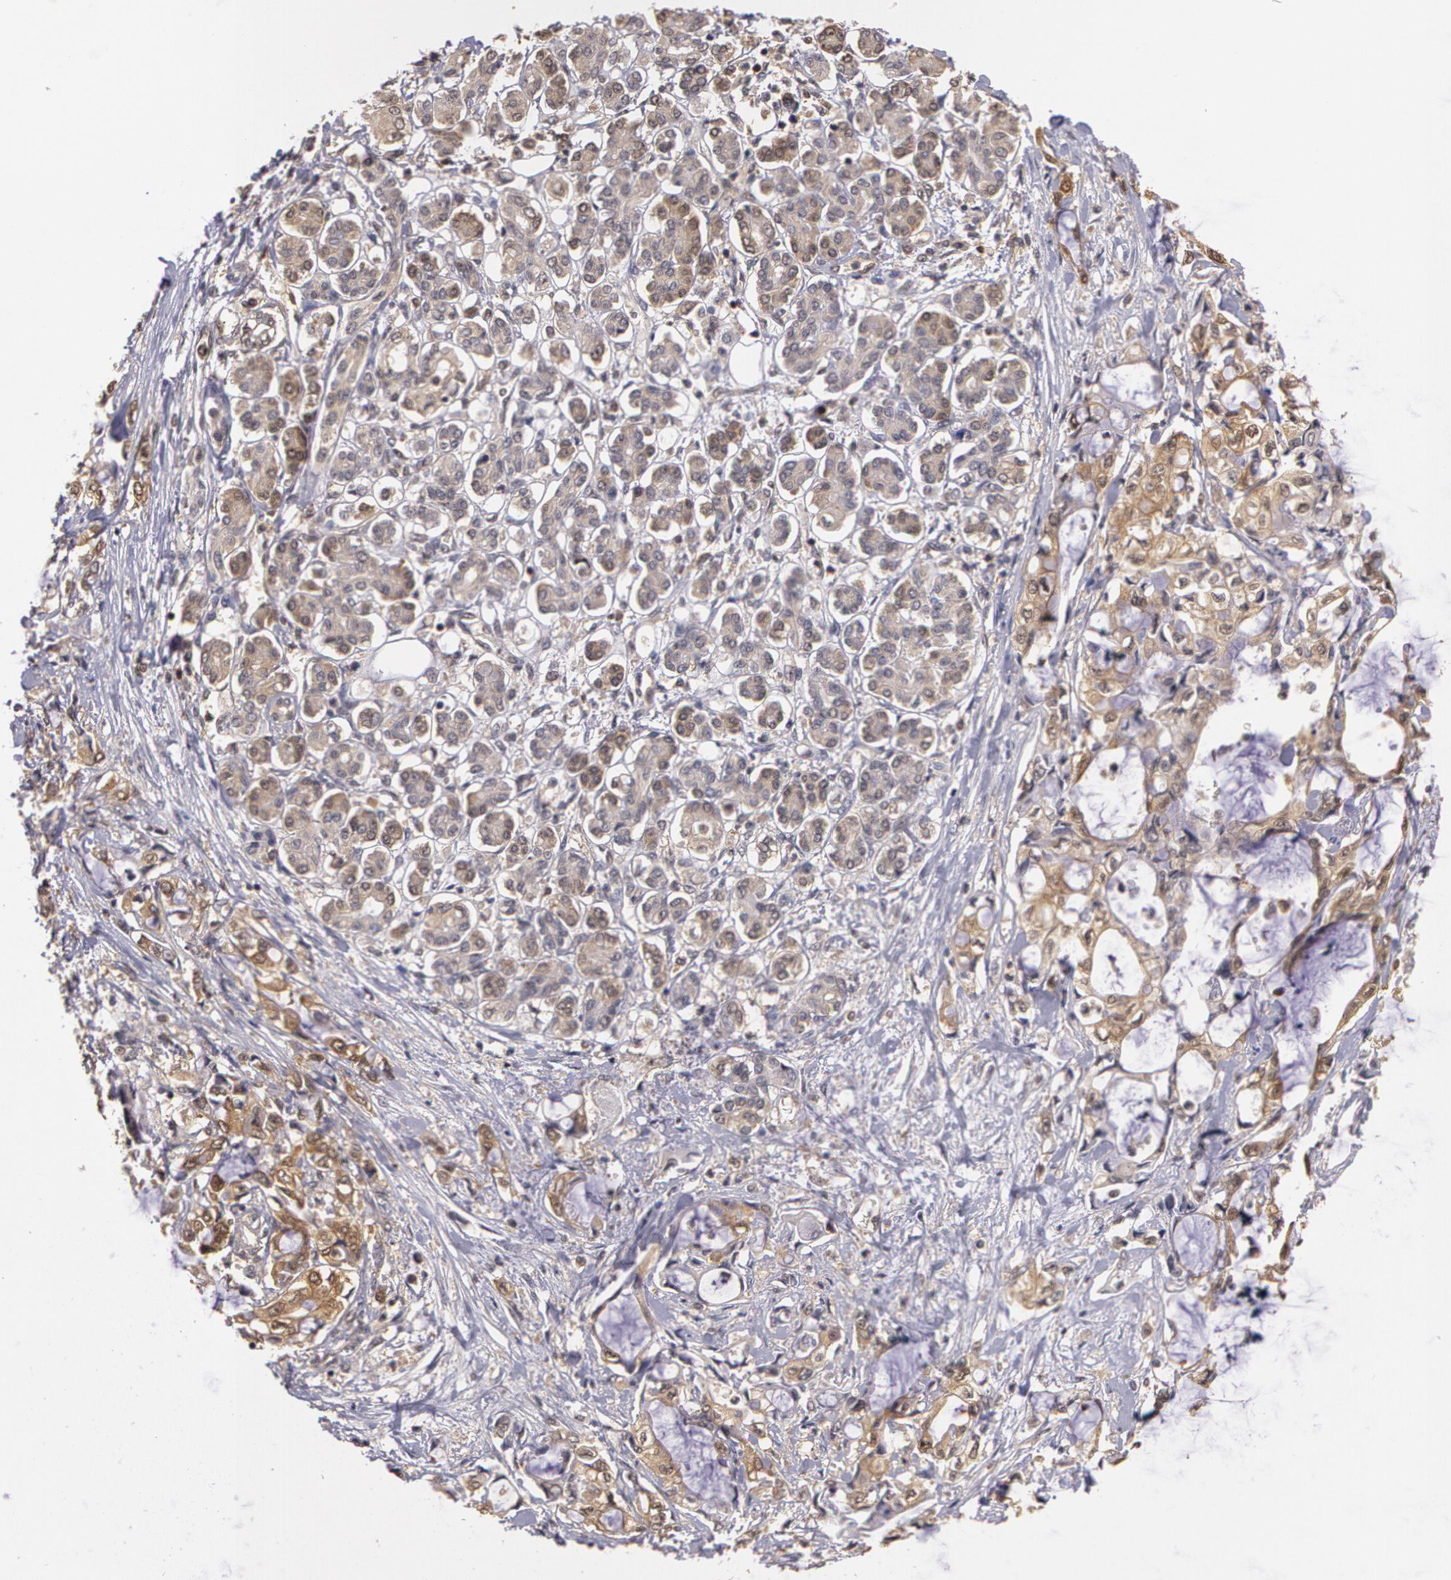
{"staining": {"intensity": "negative", "quantity": "none", "location": "none"}, "tissue": "pancreatic cancer", "cell_type": "Tumor cells", "image_type": "cancer", "snomed": [{"axis": "morphology", "description": "Adenocarcinoma, NOS"}, {"axis": "topography", "description": "Pancreas"}], "caption": "Protein analysis of pancreatic adenocarcinoma exhibits no significant expression in tumor cells. Nuclei are stained in blue.", "gene": "AHSA1", "patient": {"sex": "female", "age": 70}}